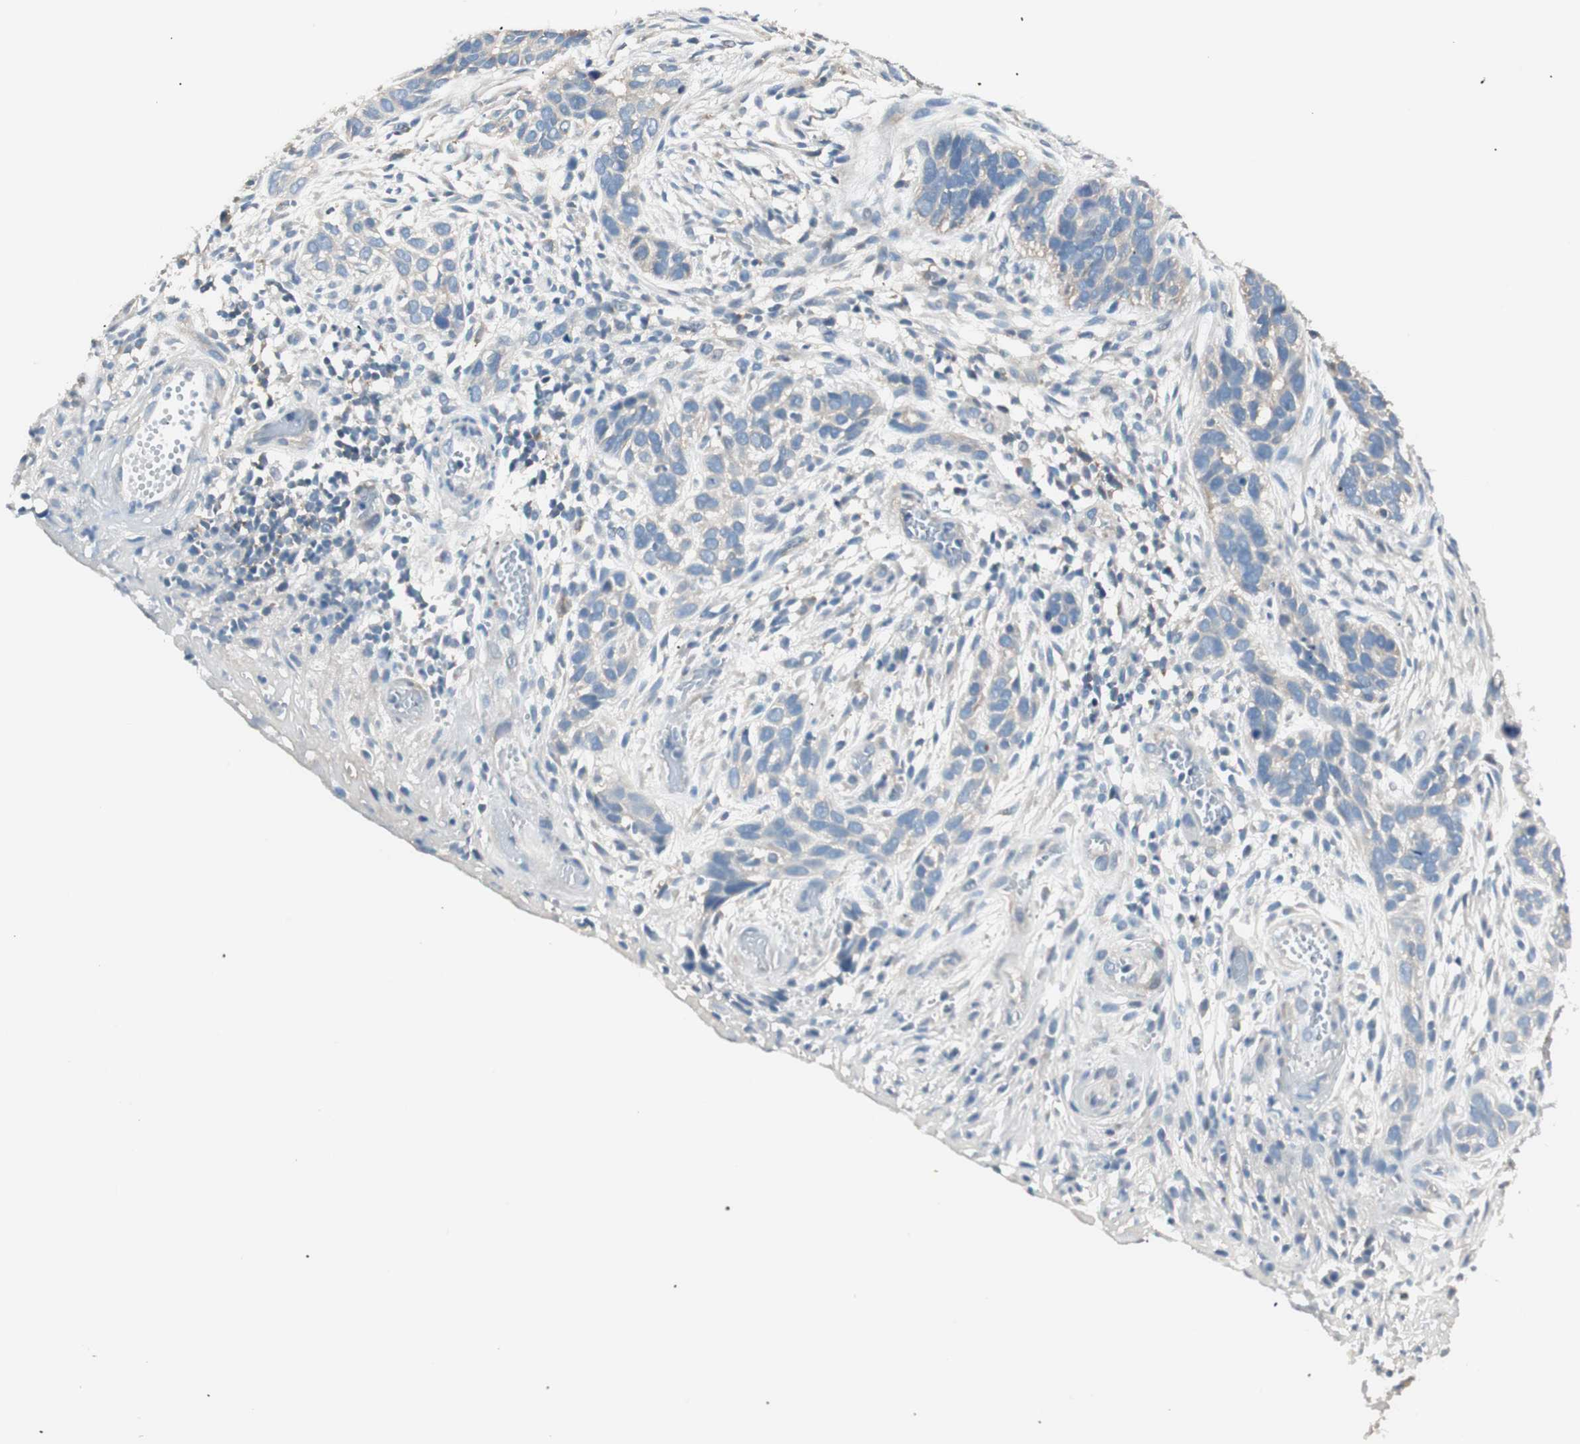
{"staining": {"intensity": "weak", "quantity": "25%-75%", "location": "cytoplasmic/membranous"}, "tissue": "skin cancer", "cell_type": "Tumor cells", "image_type": "cancer", "snomed": [{"axis": "morphology", "description": "Basal cell carcinoma"}, {"axis": "topography", "description": "Skin"}], "caption": "A brown stain highlights weak cytoplasmic/membranous positivity of a protein in human skin cancer (basal cell carcinoma) tumor cells.", "gene": "RAD54B", "patient": {"sex": "male", "age": 87}}